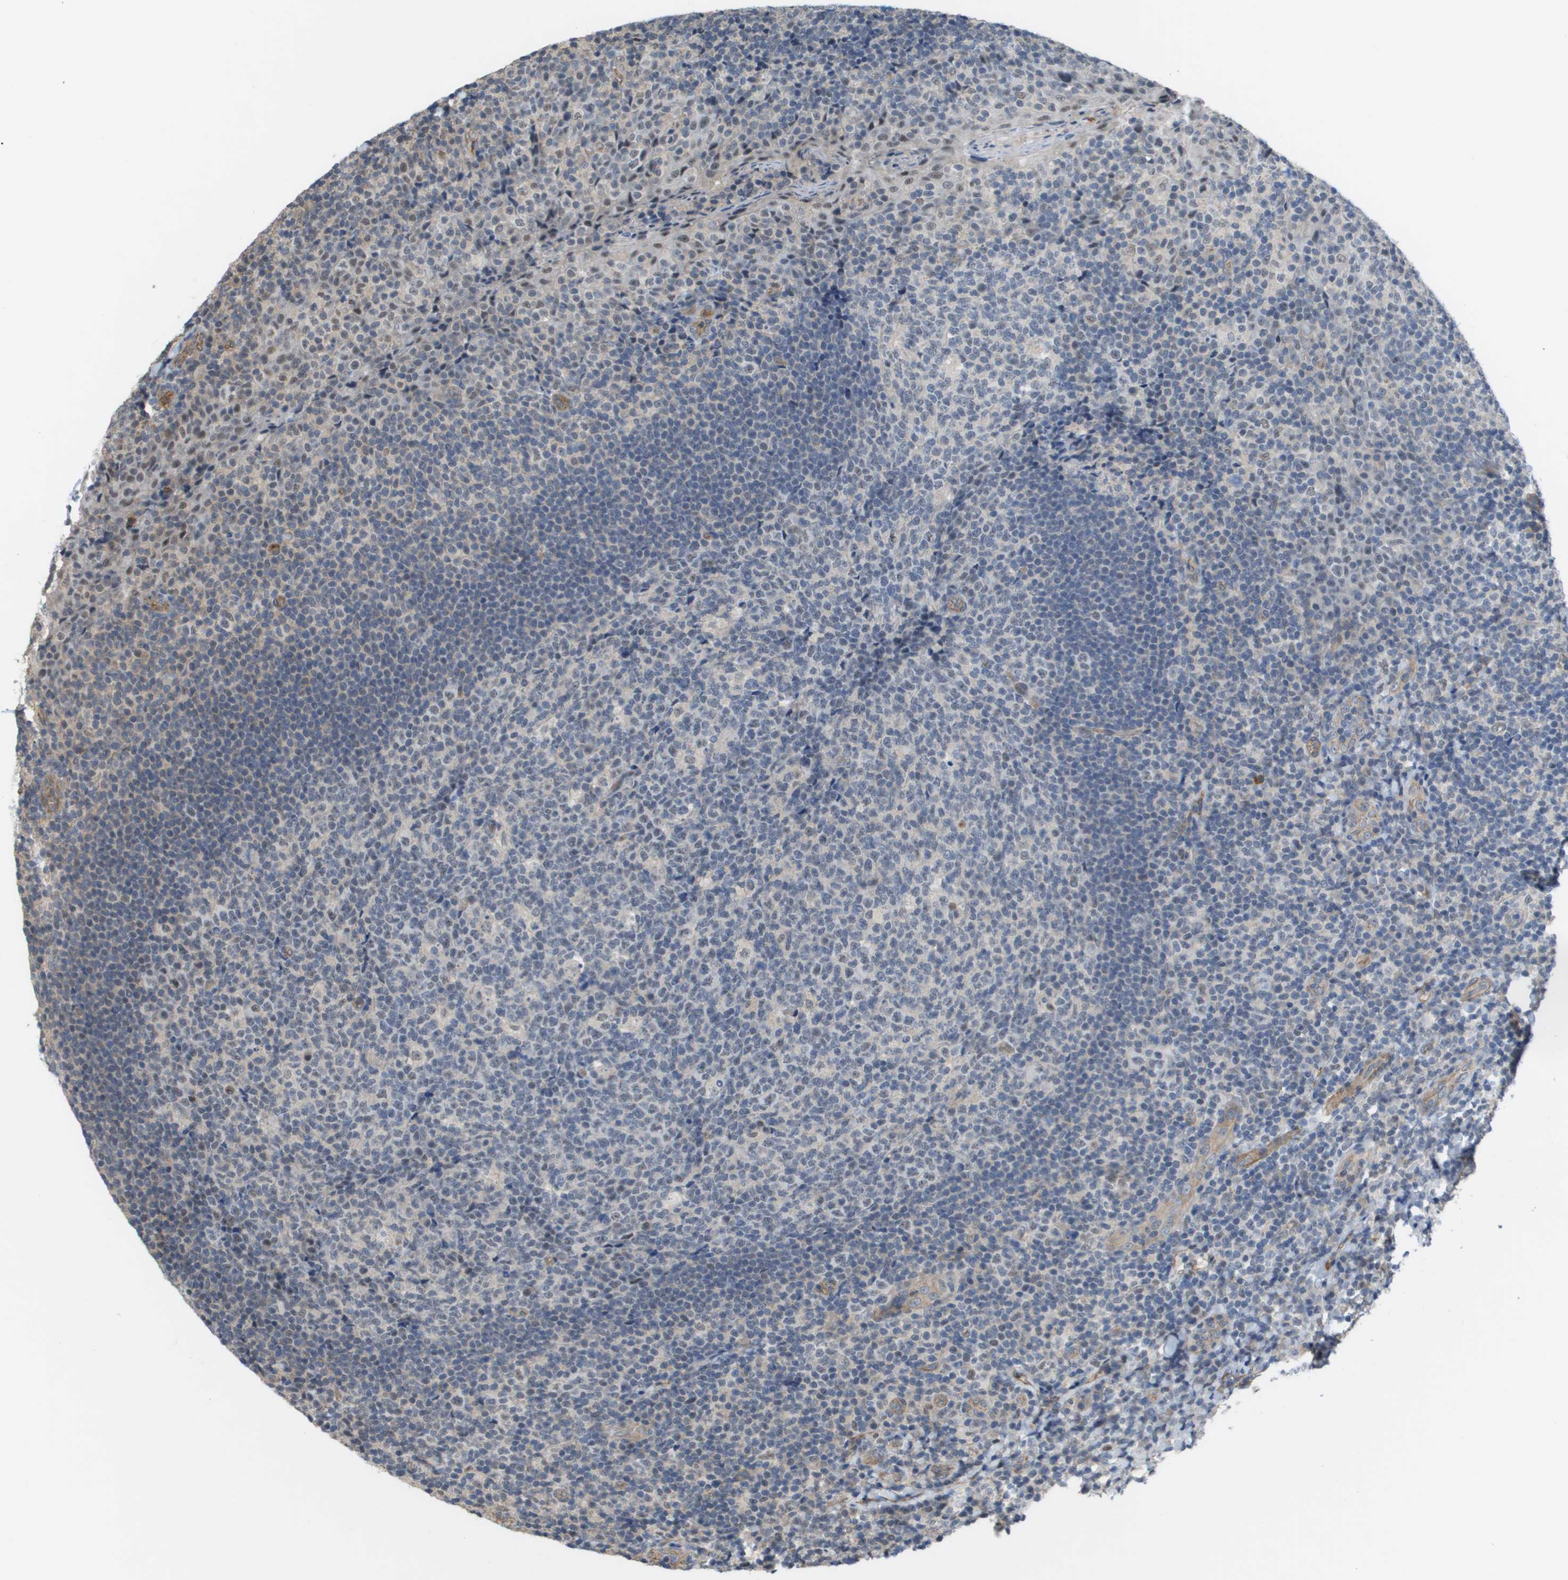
{"staining": {"intensity": "weak", "quantity": "<25%", "location": "nuclear"}, "tissue": "tonsil", "cell_type": "Germinal center cells", "image_type": "normal", "snomed": [{"axis": "morphology", "description": "Normal tissue, NOS"}, {"axis": "topography", "description": "Tonsil"}], "caption": "Germinal center cells show no significant expression in benign tonsil. (DAB IHC with hematoxylin counter stain).", "gene": "RNF112", "patient": {"sex": "male", "age": 17}}